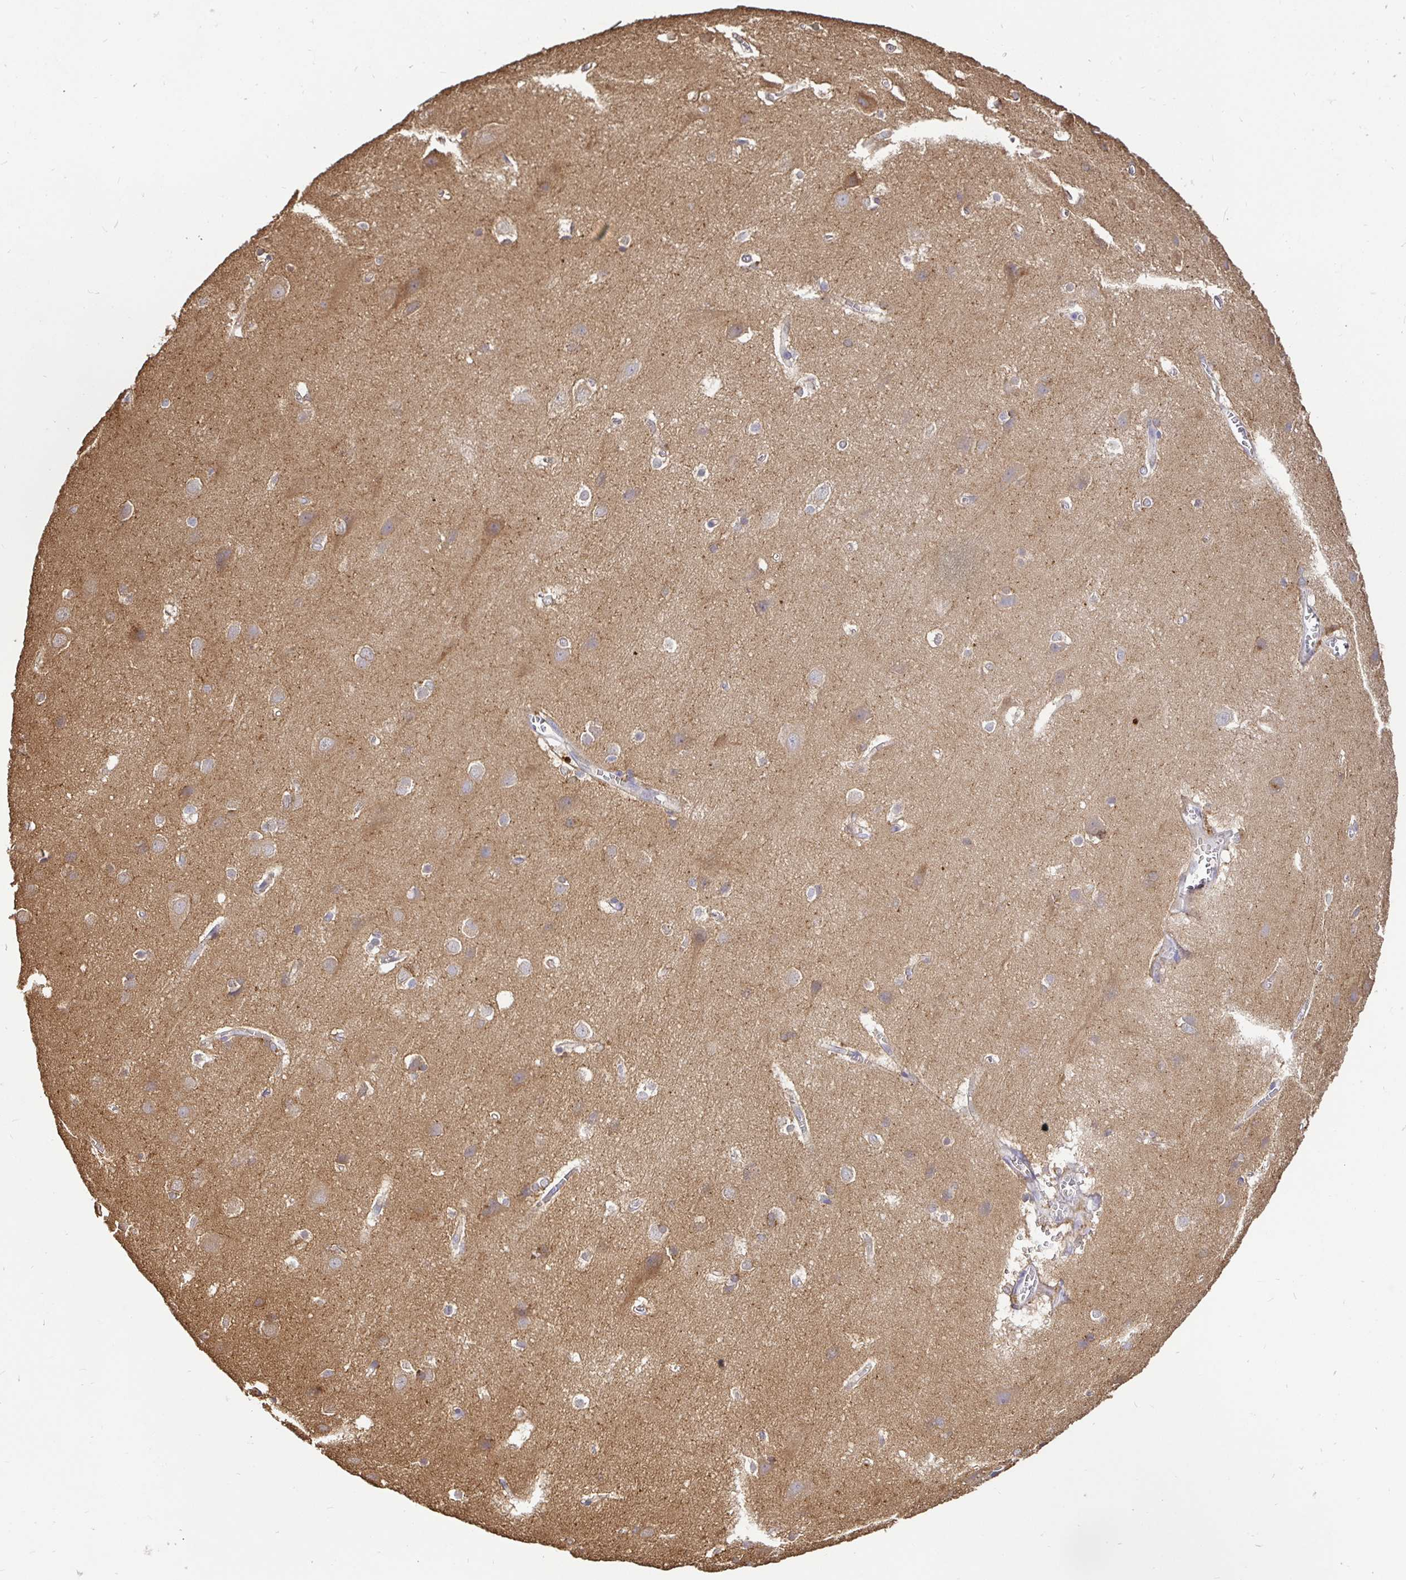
{"staining": {"intensity": "negative", "quantity": "none", "location": "none"}, "tissue": "cerebral cortex", "cell_type": "Endothelial cells", "image_type": "normal", "snomed": [{"axis": "morphology", "description": "Normal tissue, NOS"}, {"axis": "topography", "description": "Cerebral cortex"}], "caption": "IHC micrograph of benign human cerebral cortex stained for a protein (brown), which demonstrates no positivity in endothelial cells.", "gene": "MAPK8IP3", "patient": {"sex": "male", "age": 37}}